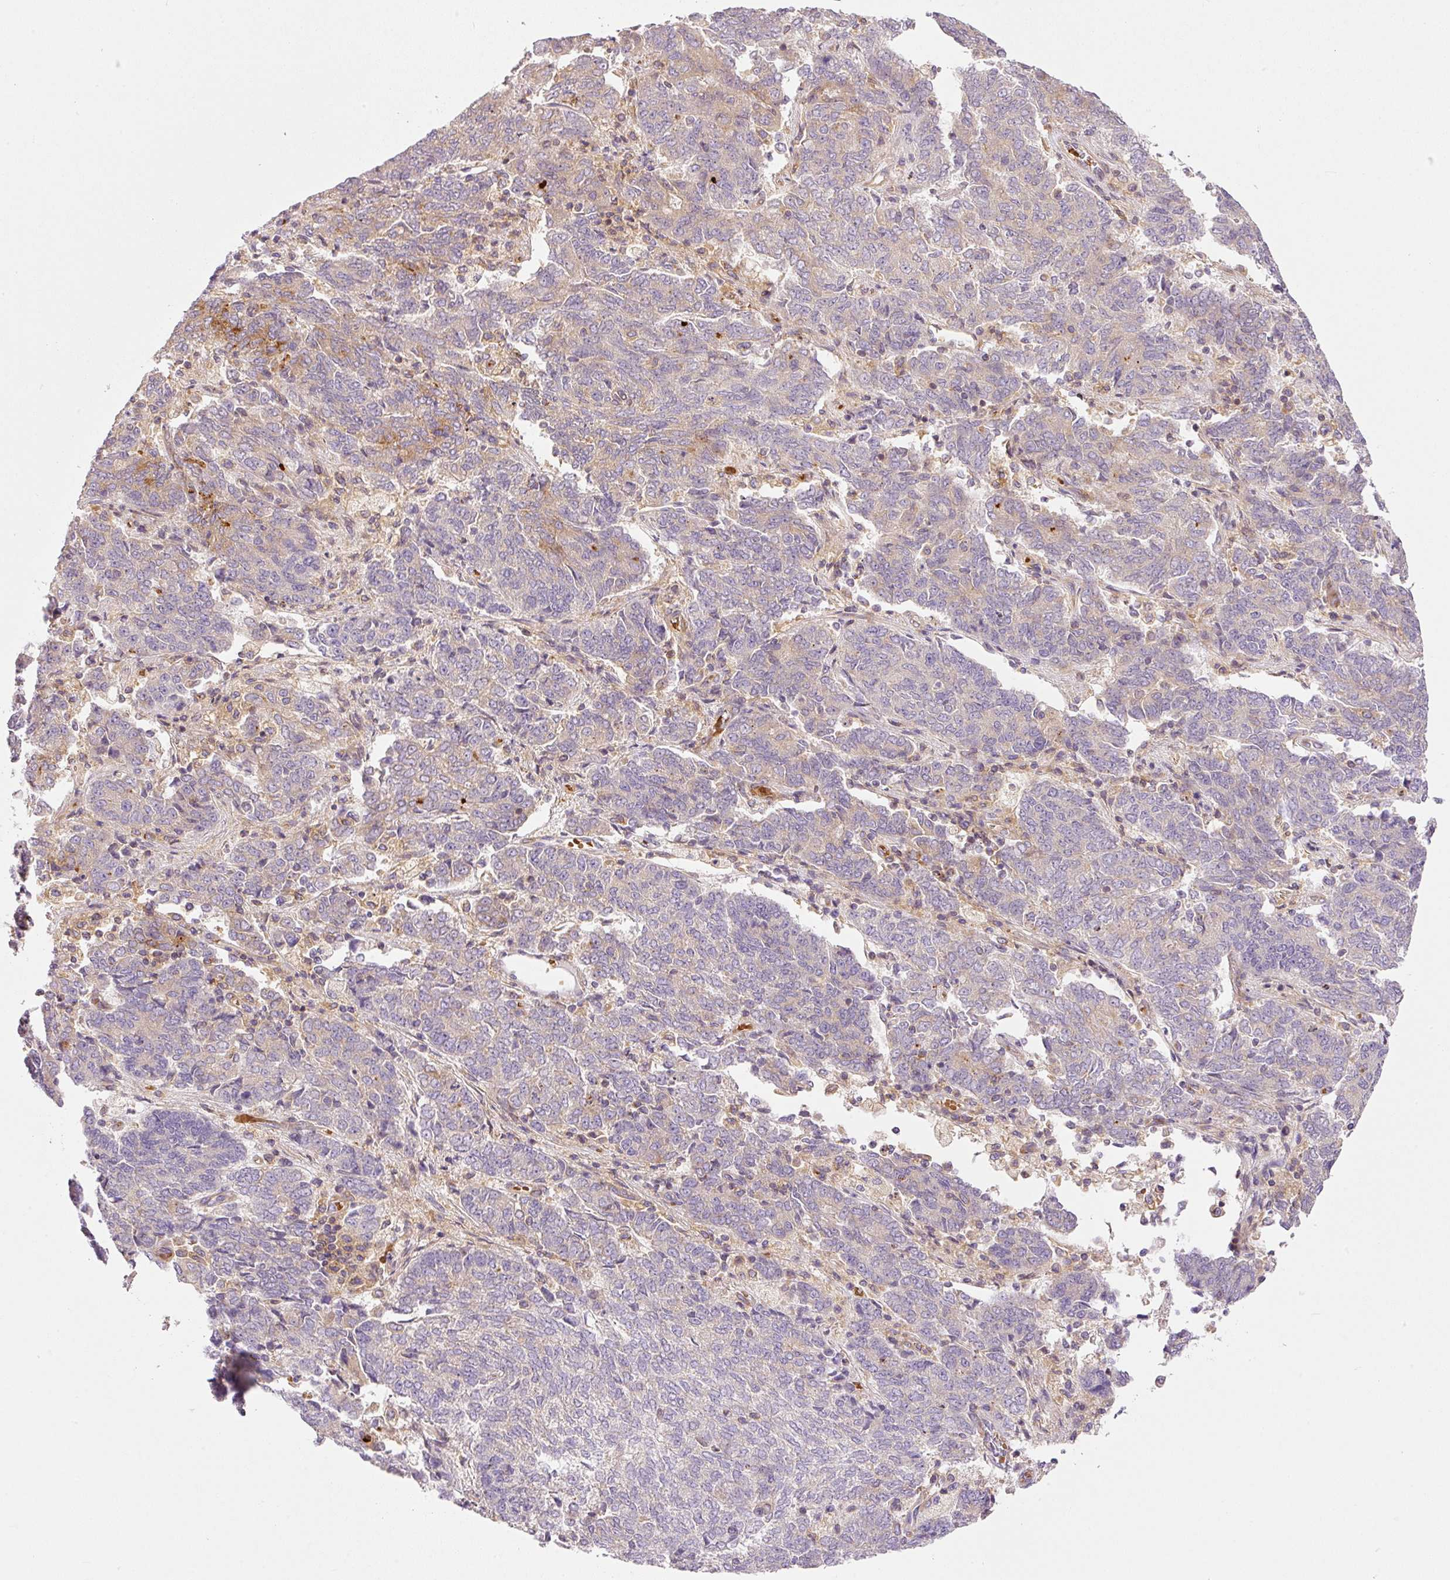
{"staining": {"intensity": "negative", "quantity": "none", "location": "none"}, "tissue": "endometrial cancer", "cell_type": "Tumor cells", "image_type": "cancer", "snomed": [{"axis": "morphology", "description": "Adenocarcinoma, NOS"}, {"axis": "topography", "description": "Endometrium"}], "caption": "Endometrial cancer was stained to show a protein in brown. There is no significant expression in tumor cells.", "gene": "TBC1D2B", "patient": {"sex": "female", "age": 80}}